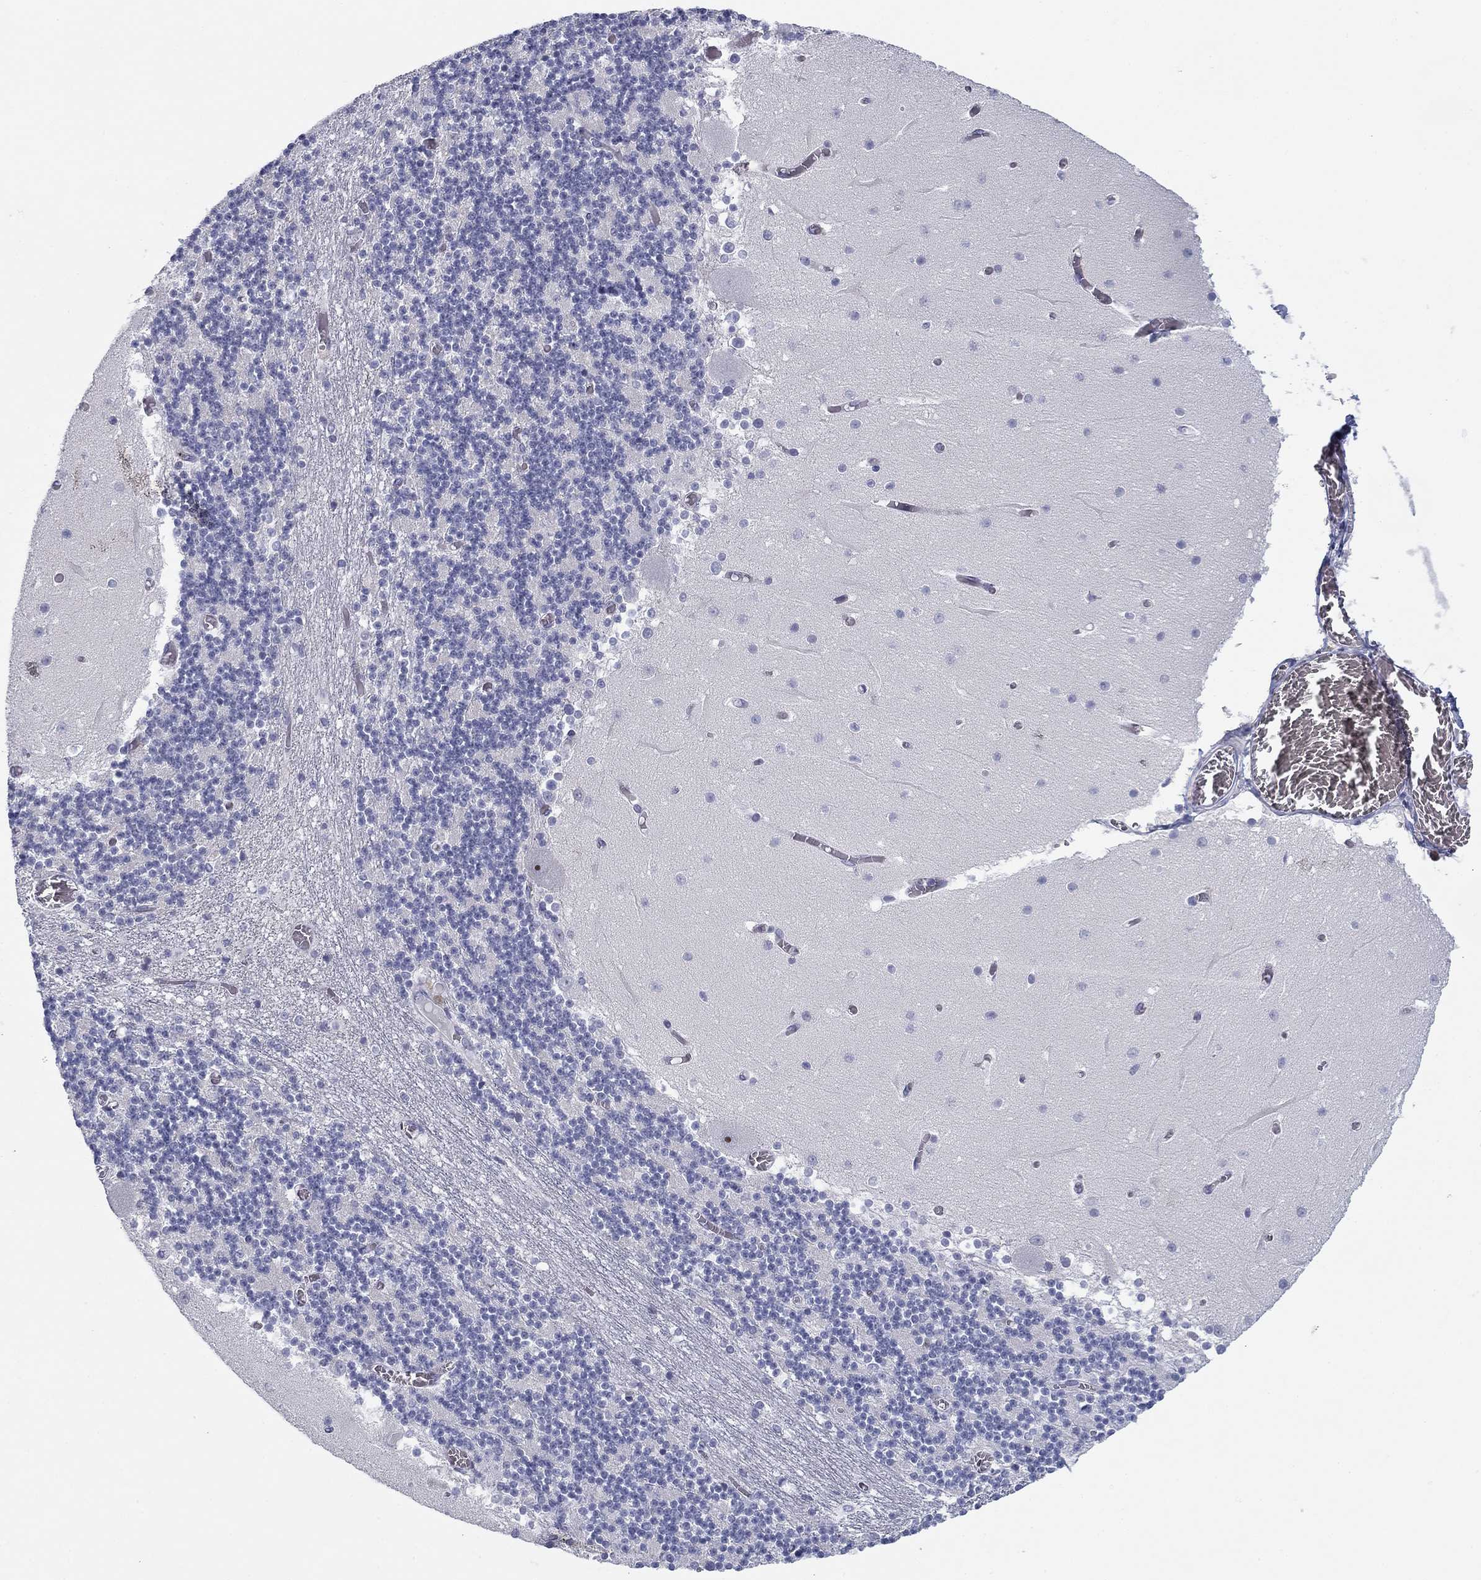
{"staining": {"intensity": "negative", "quantity": "none", "location": "none"}, "tissue": "cerebellum", "cell_type": "Cells in granular layer", "image_type": "normal", "snomed": [{"axis": "morphology", "description": "Normal tissue, NOS"}, {"axis": "topography", "description": "Cerebellum"}], "caption": "A histopathology image of cerebellum stained for a protein shows no brown staining in cells in granular layer. (DAB (3,3'-diaminobenzidine) IHC with hematoxylin counter stain).", "gene": "PRPH", "patient": {"sex": "female", "age": 28}}